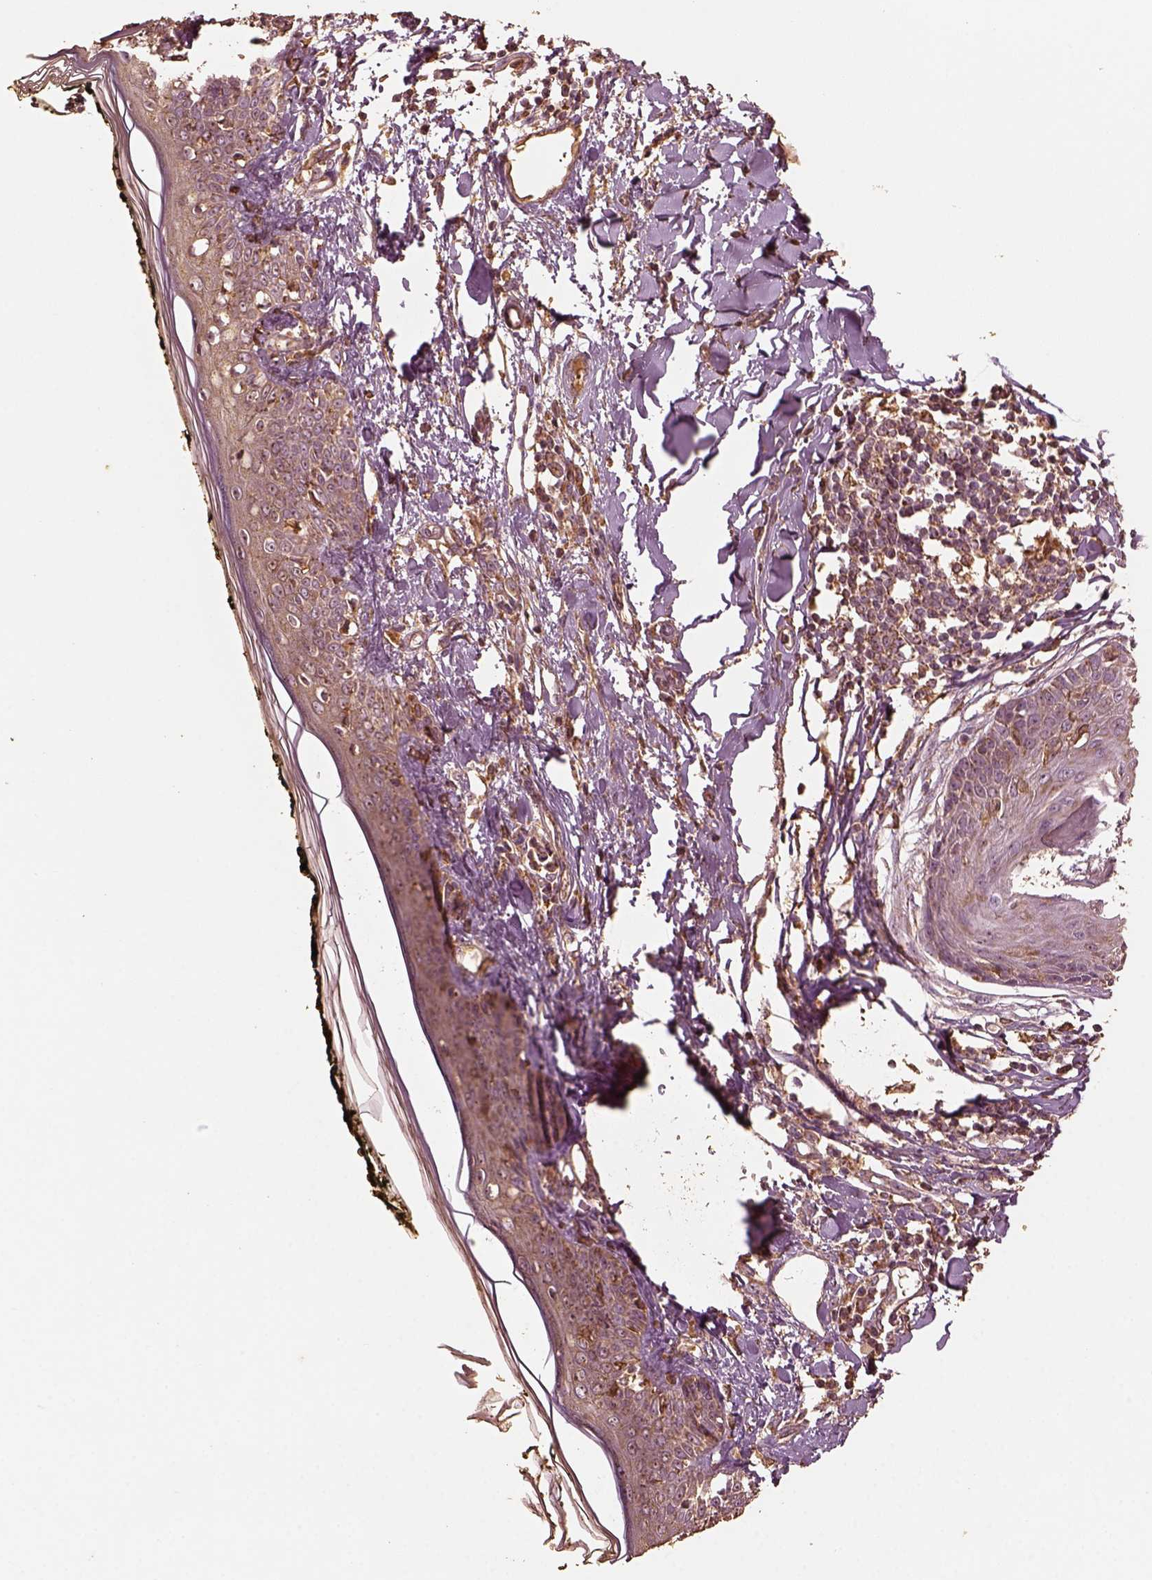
{"staining": {"intensity": "moderate", "quantity": "25%-75%", "location": "cytoplasmic/membranous"}, "tissue": "skin", "cell_type": "Fibroblasts", "image_type": "normal", "snomed": [{"axis": "morphology", "description": "Normal tissue, NOS"}, {"axis": "topography", "description": "Skin"}], "caption": "Immunohistochemical staining of unremarkable skin exhibits moderate cytoplasmic/membranous protein positivity in approximately 25%-75% of fibroblasts. (DAB (3,3'-diaminobenzidine) IHC with brightfield microscopy, high magnification).", "gene": "PTGES2", "patient": {"sex": "male", "age": 76}}